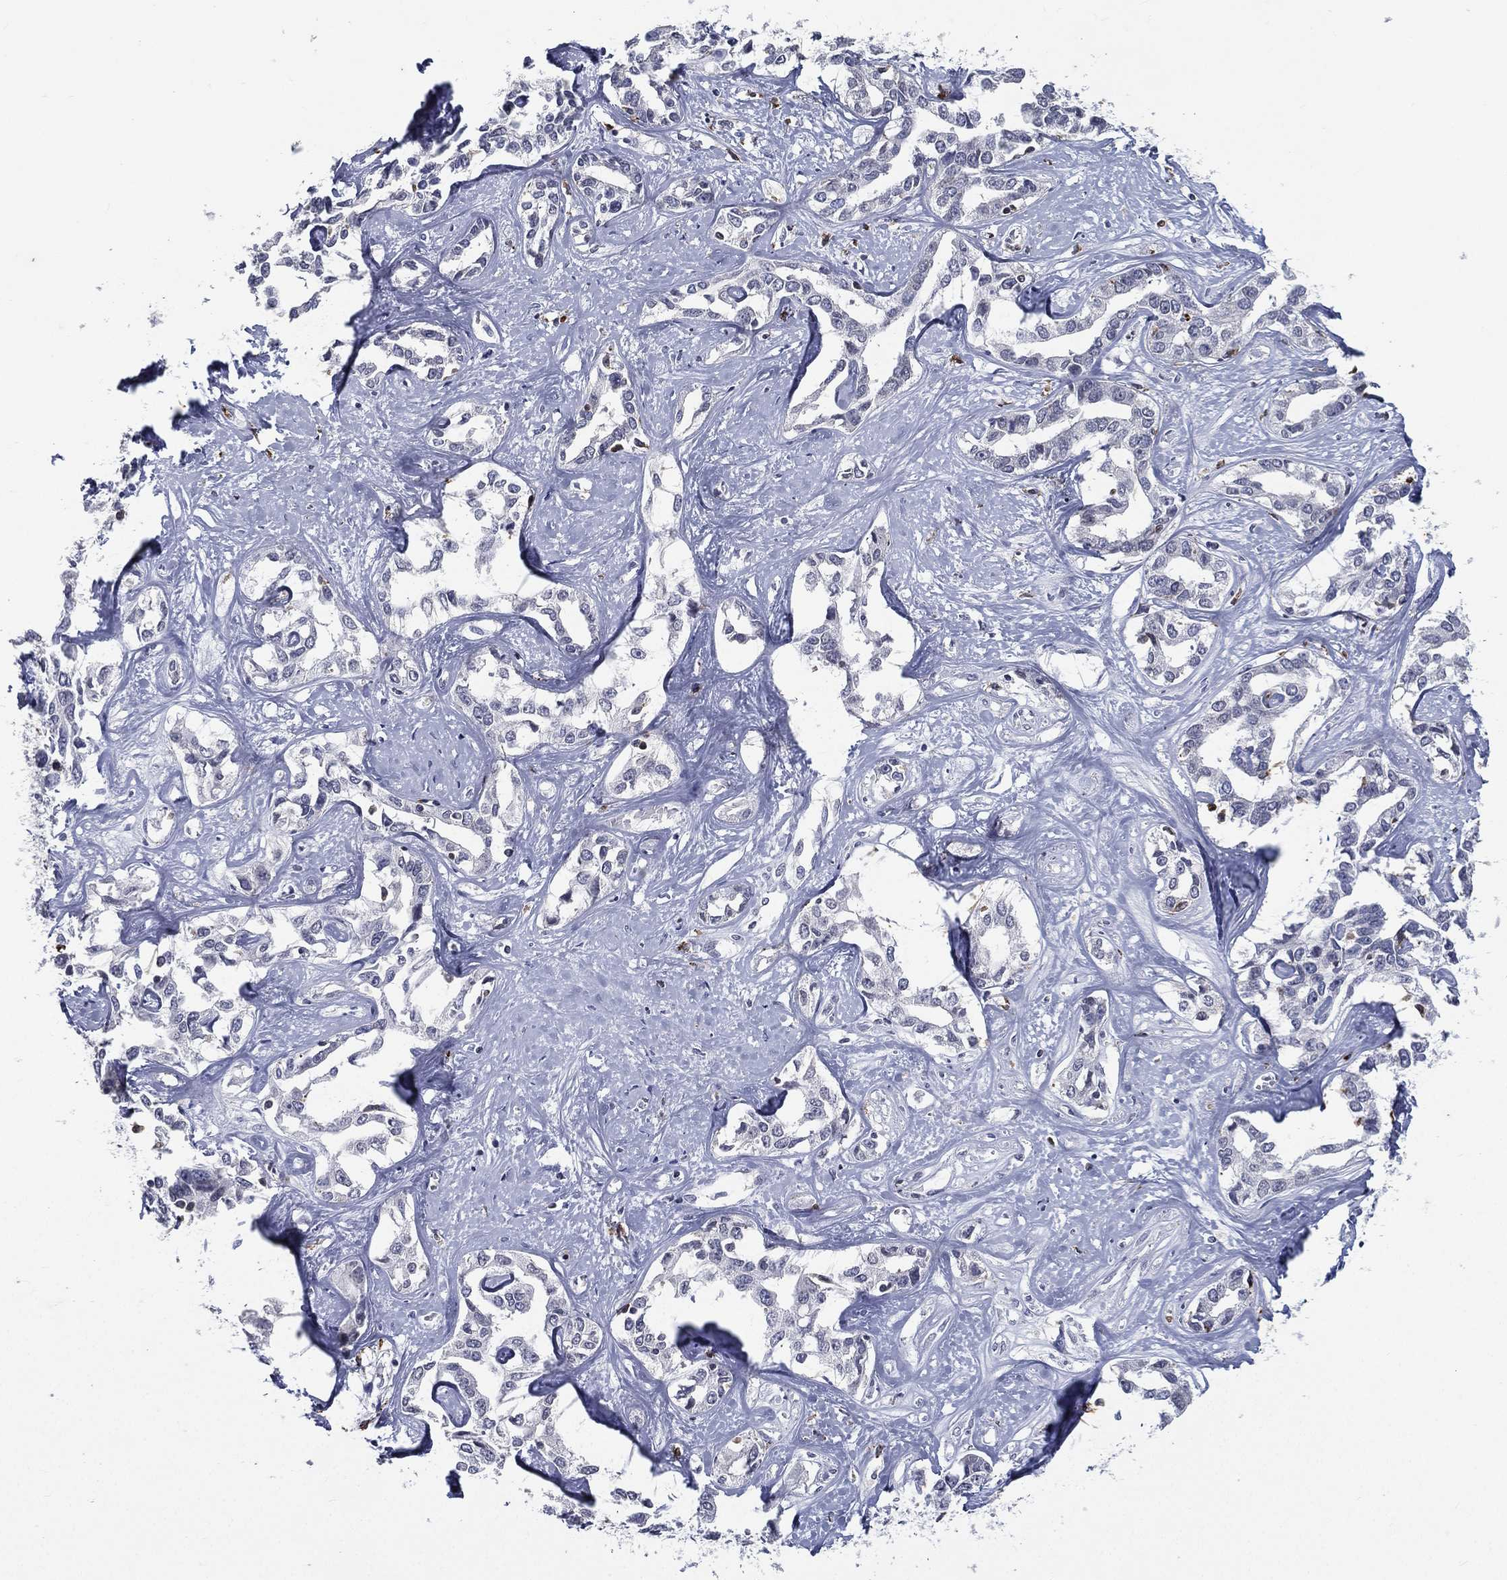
{"staining": {"intensity": "negative", "quantity": "none", "location": "none"}, "tissue": "liver cancer", "cell_type": "Tumor cells", "image_type": "cancer", "snomed": [{"axis": "morphology", "description": "Cholangiocarcinoma"}, {"axis": "topography", "description": "Liver"}], "caption": "The histopathology image displays no staining of tumor cells in liver cholangiocarcinoma.", "gene": "EVI2B", "patient": {"sex": "male", "age": 59}}